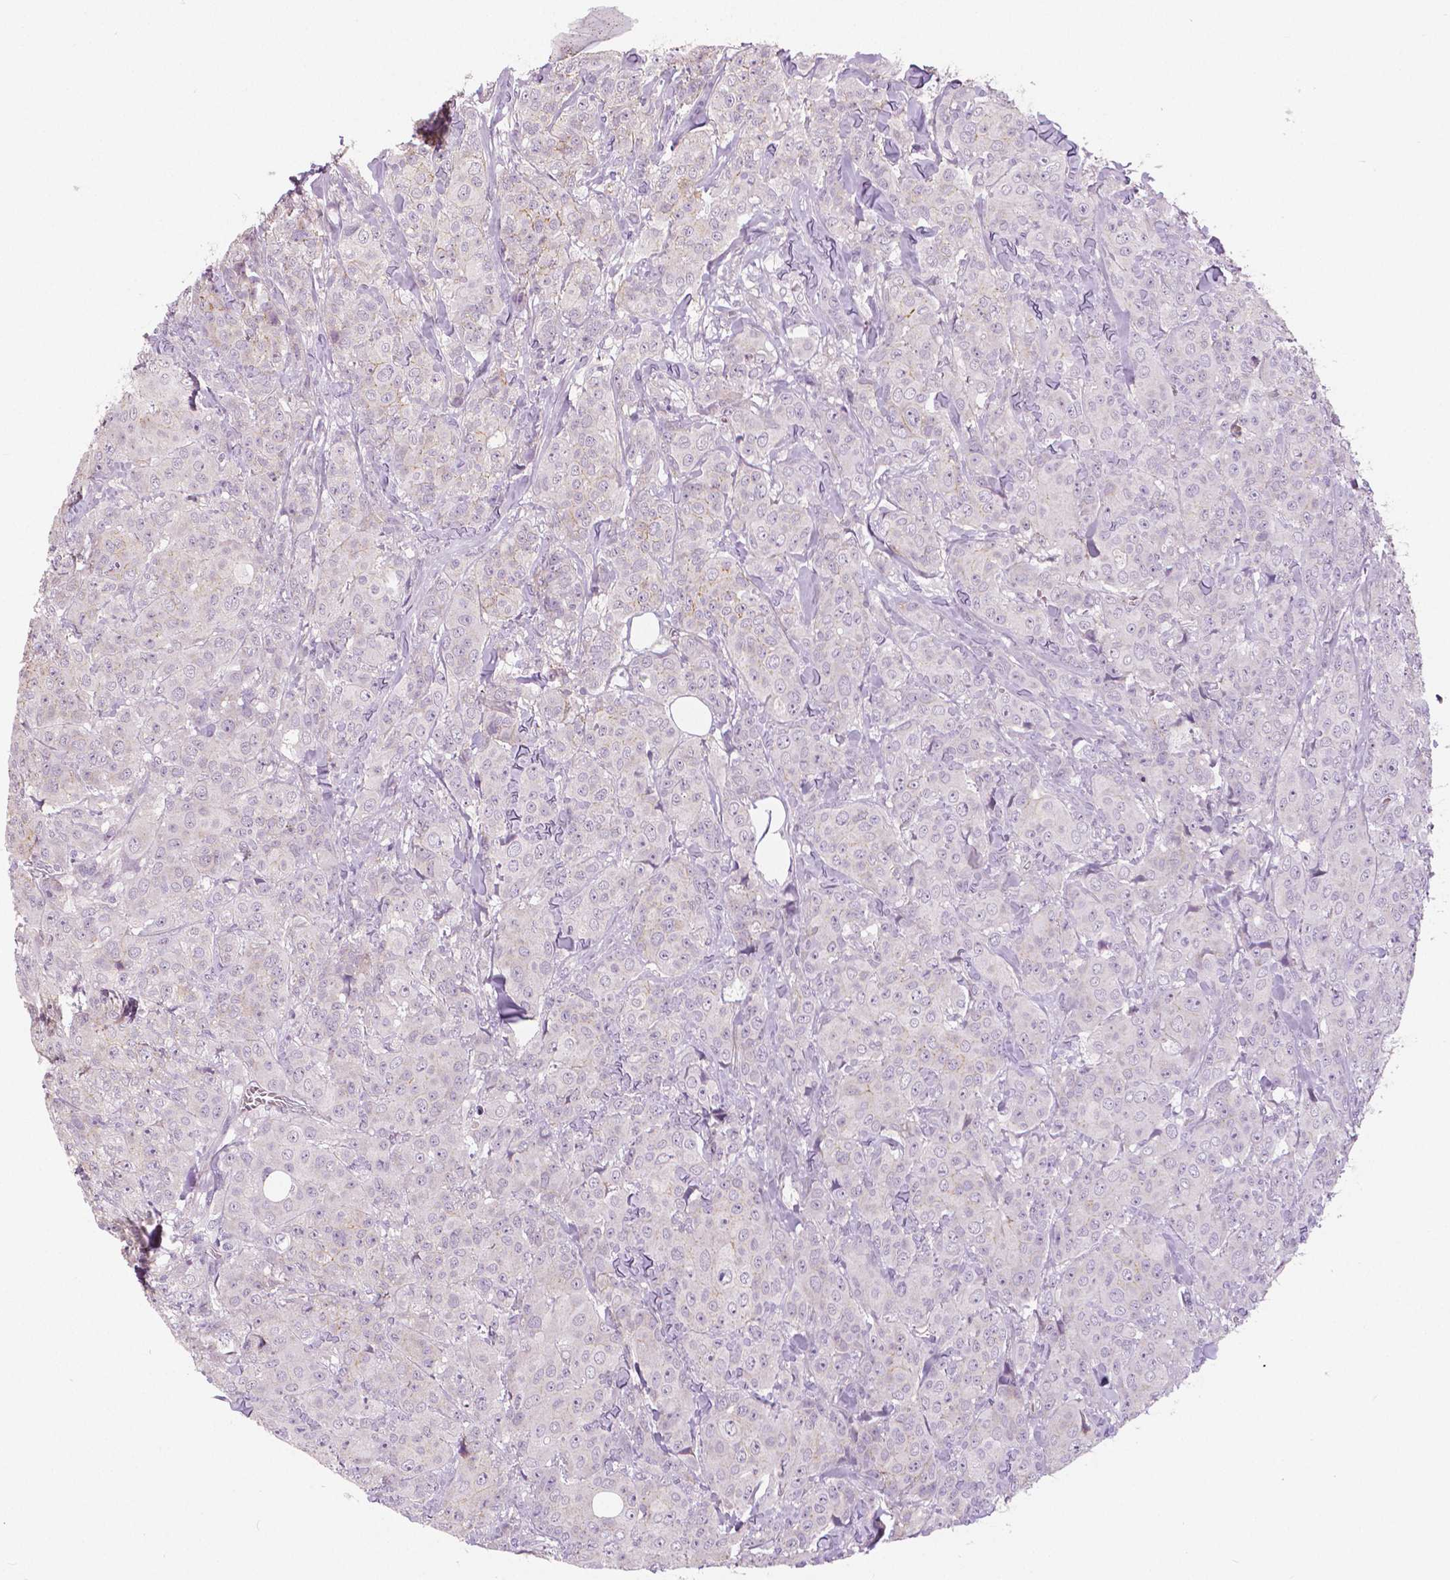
{"staining": {"intensity": "negative", "quantity": "none", "location": "none"}, "tissue": "breast cancer", "cell_type": "Tumor cells", "image_type": "cancer", "snomed": [{"axis": "morphology", "description": "Duct carcinoma"}, {"axis": "topography", "description": "Breast"}], "caption": "Tumor cells show no significant expression in infiltrating ductal carcinoma (breast).", "gene": "FLT1", "patient": {"sex": "female", "age": 43}}